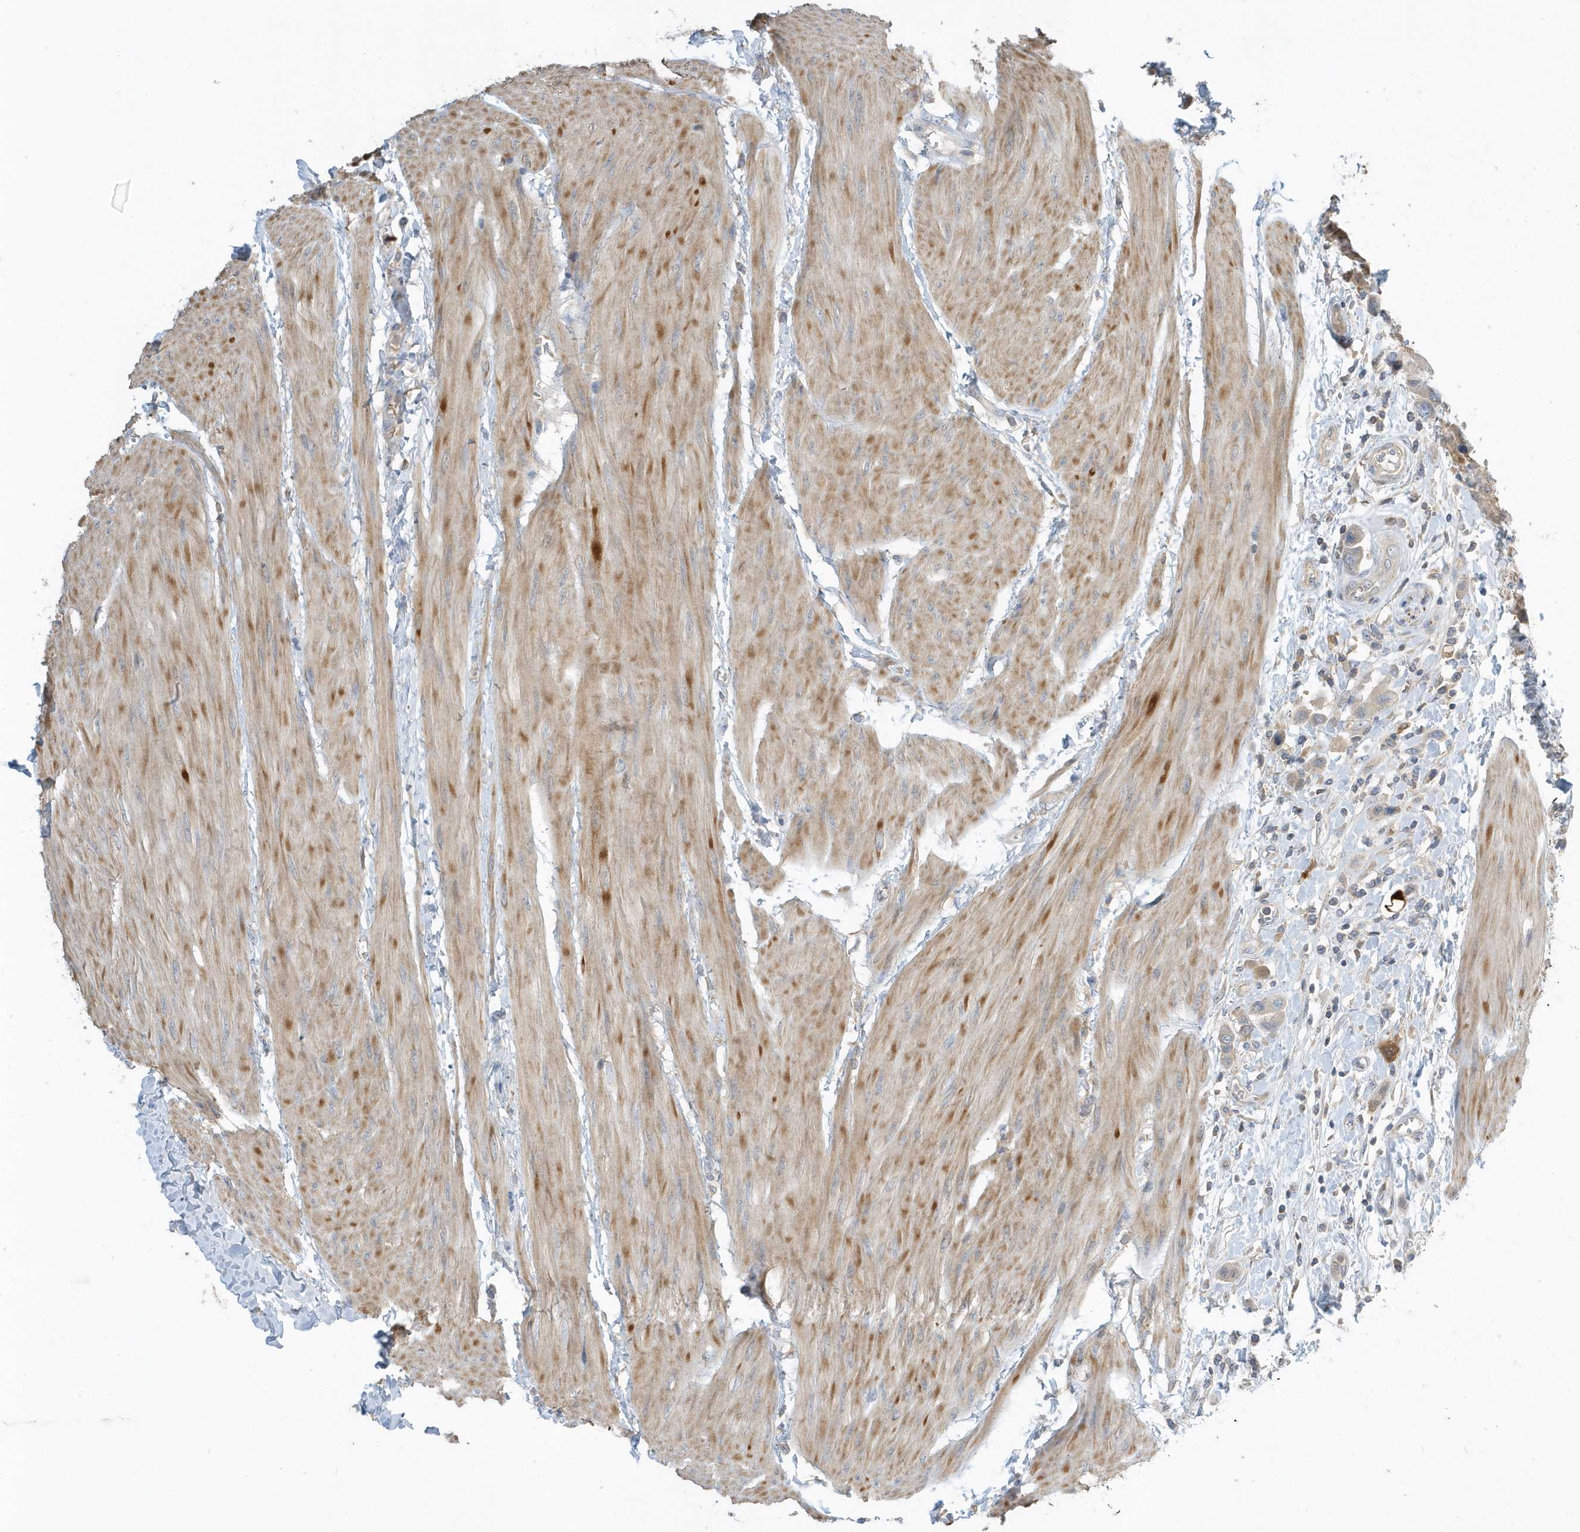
{"staining": {"intensity": "moderate", "quantity": "<25%", "location": "cytoplasmic/membranous,nuclear"}, "tissue": "urothelial cancer", "cell_type": "Tumor cells", "image_type": "cancer", "snomed": [{"axis": "morphology", "description": "Urothelial carcinoma, High grade"}, {"axis": "topography", "description": "Urinary bladder"}], "caption": "Immunohistochemical staining of urothelial cancer shows low levels of moderate cytoplasmic/membranous and nuclear staining in about <25% of tumor cells.", "gene": "USP53", "patient": {"sex": "male", "age": 50}}